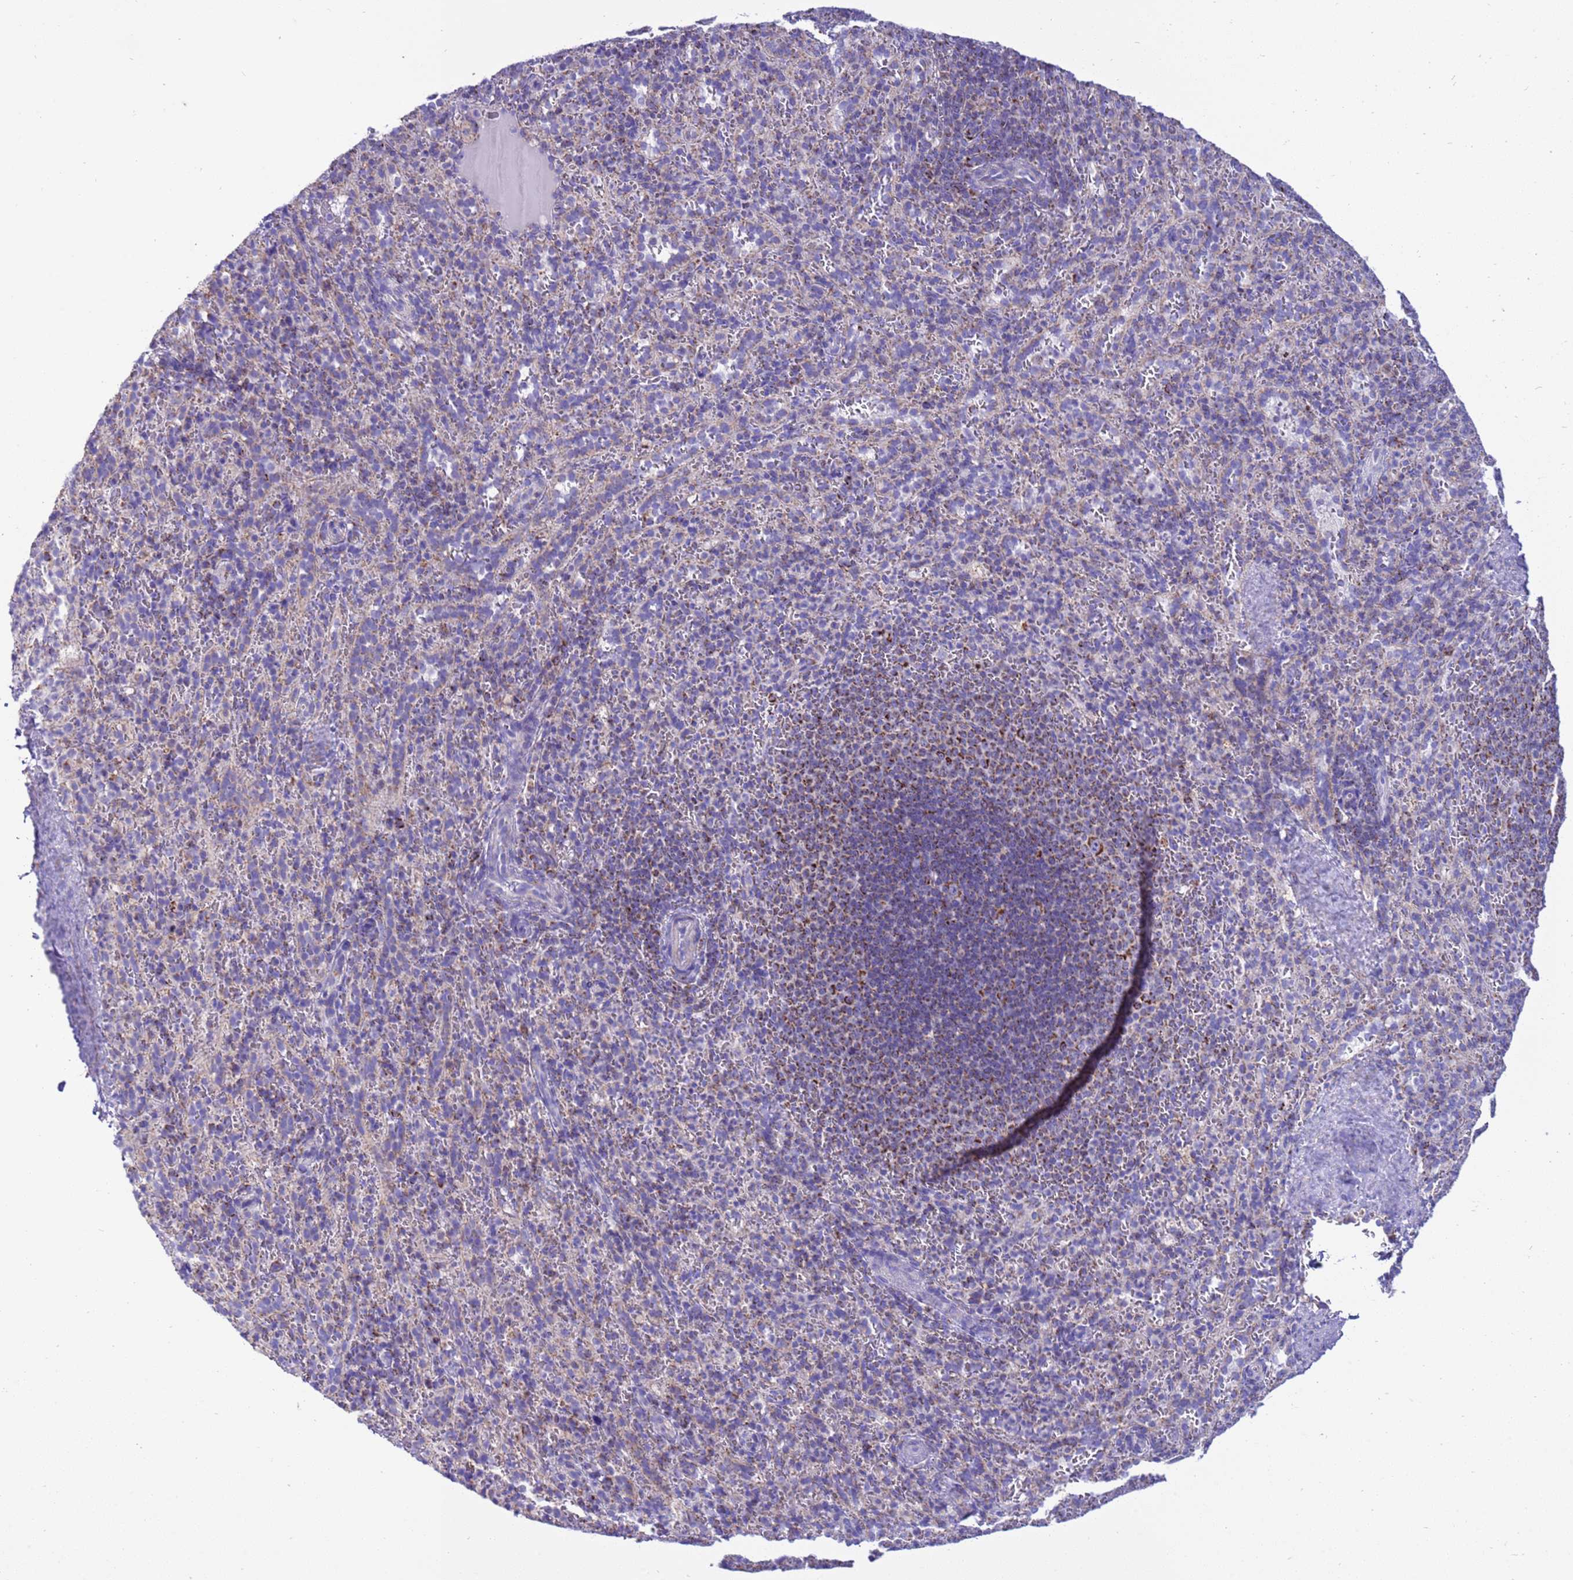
{"staining": {"intensity": "moderate", "quantity": "<25%", "location": "cytoplasmic/membranous"}, "tissue": "spleen", "cell_type": "Cells in red pulp", "image_type": "normal", "snomed": [{"axis": "morphology", "description": "Normal tissue, NOS"}, {"axis": "topography", "description": "Spleen"}], "caption": "Cells in red pulp reveal low levels of moderate cytoplasmic/membranous staining in approximately <25% of cells in unremarkable spleen. The staining was performed using DAB (3,3'-diaminobenzidine) to visualize the protein expression in brown, while the nuclei were stained in blue with hematoxylin (Magnification: 20x).", "gene": "RNF165", "patient": {"sex": "female", "age": 21}}